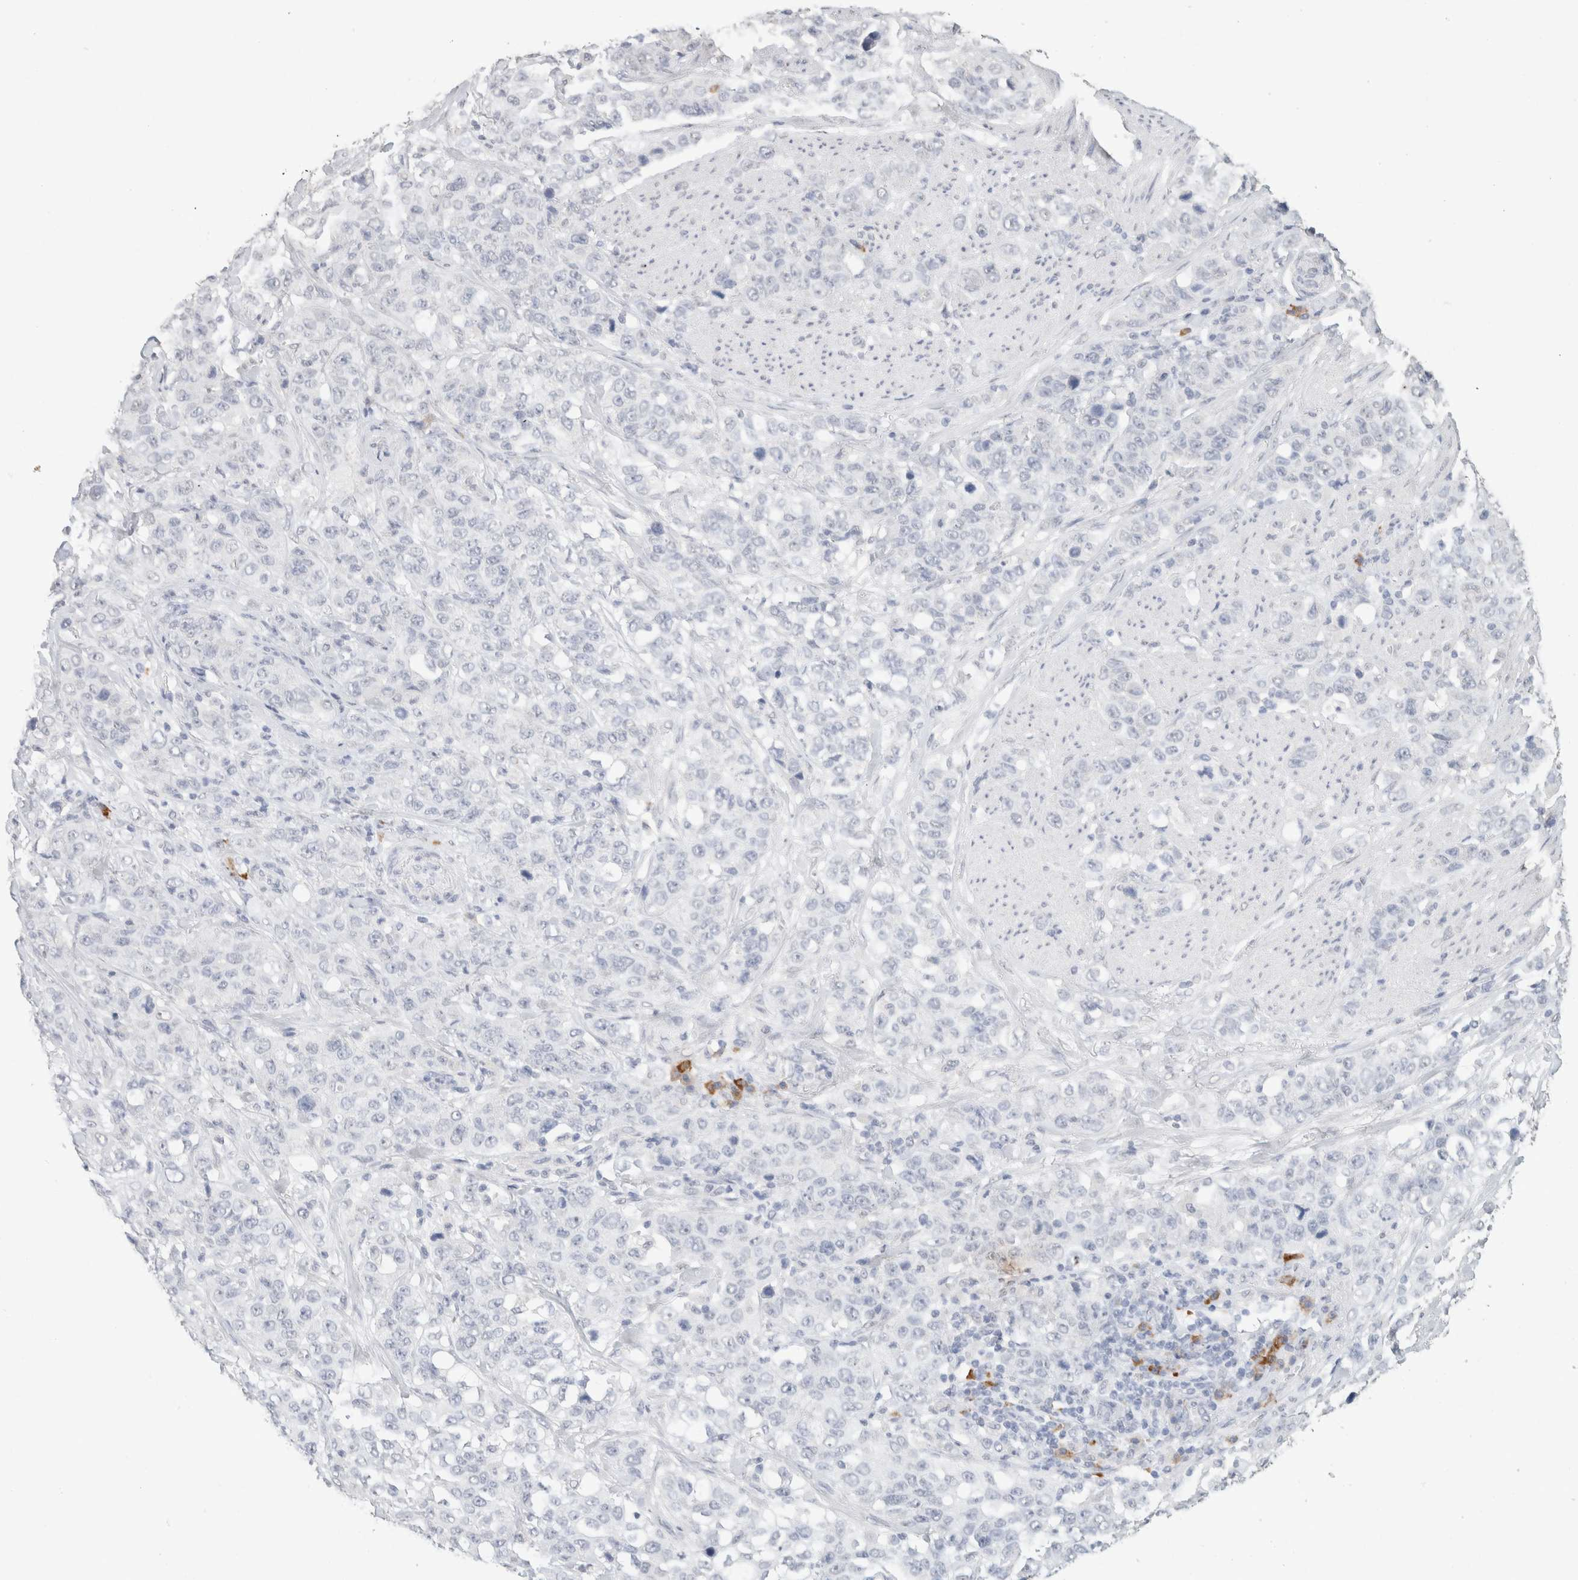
{"staining": {"intensity": "negative", "quantity": "none", "location": "none"}, "tissue": "stomach cancer", "cell_type": "Tumor cells", "image_type": "cancer", "snomed": [{"axis": "morphology", "description": "Adenocarcinoma, NOS"}, {"axis": "topography", "description": "Stomach"}], "caption": "Micrograph shows no significant protein staining in tumor cells of stomach cancer (adenocarcinoma). (IHC, brightfield microscopy, high magnification).", "gene": "CD80", "patient": {"sex": "male", "age": 48}}